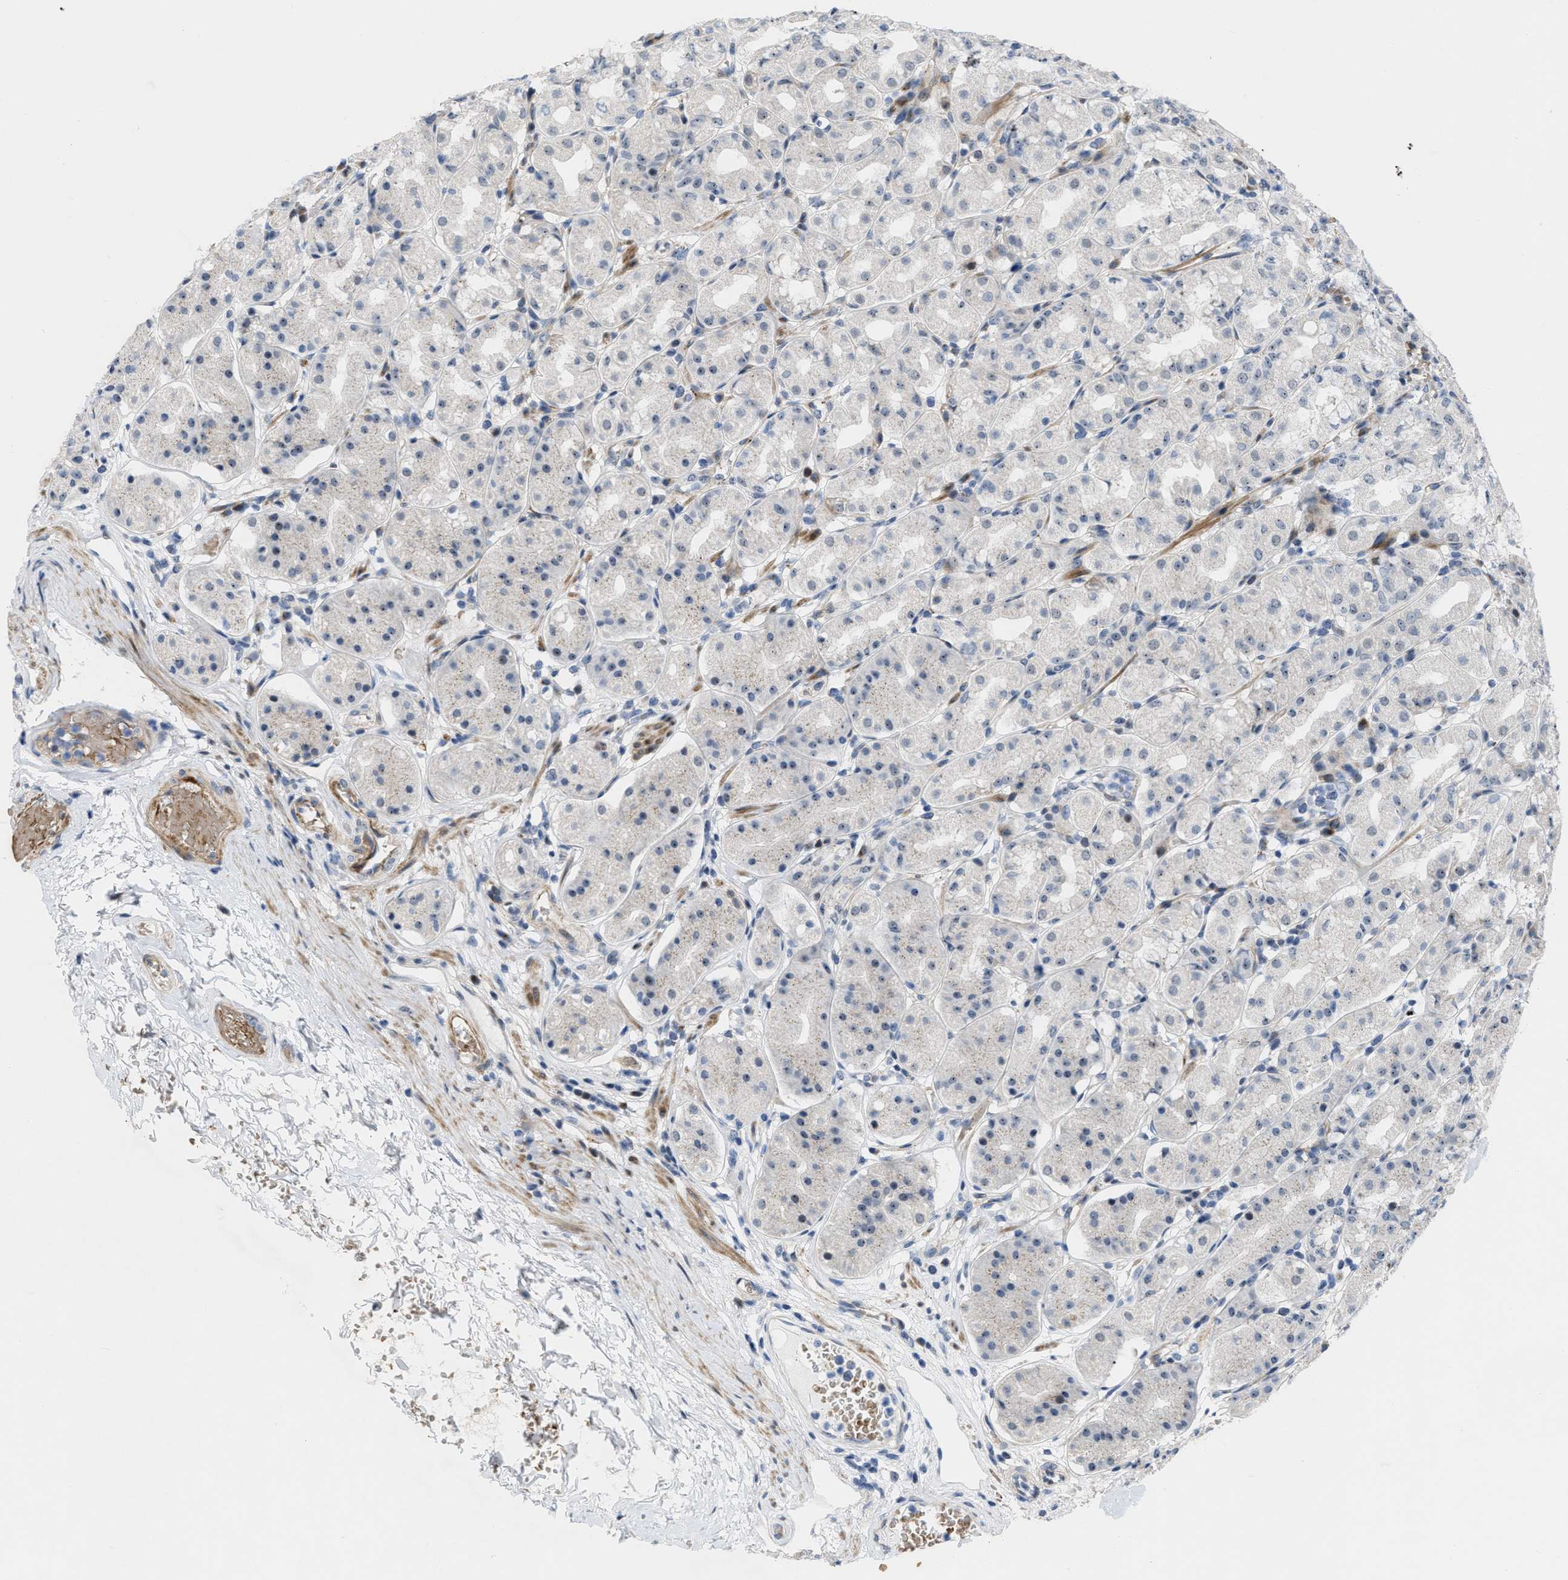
{"staining": {"intensity": "moderate", "quantity": "<25%", "location": "cytoplasmic/membranous,nuclear"}, "tissue": "stomach", "cell_type": "Glandular cells", "image_type": "normal", "snomed": [{"axis": "morphology", "description": "Normal tissue, NOS"}, {"axis": "topography", "description": "Stomach"}, {"axis": "topography", "description": "Stomach, lower"}], "caption": "High-magnification brightfield microscopy of benign stomach stained with DAB (brown) and counterstained with hematoxylin (blue). glandular cells exhibit moderate cytoplasmic/membranous,nuclear positivity is identified in about<25% of cells. (Brightfield microscopy of DAB IHC at high magnification).", "gene": "POLR1F", "patient": {"sex": "female", "age": 56}}